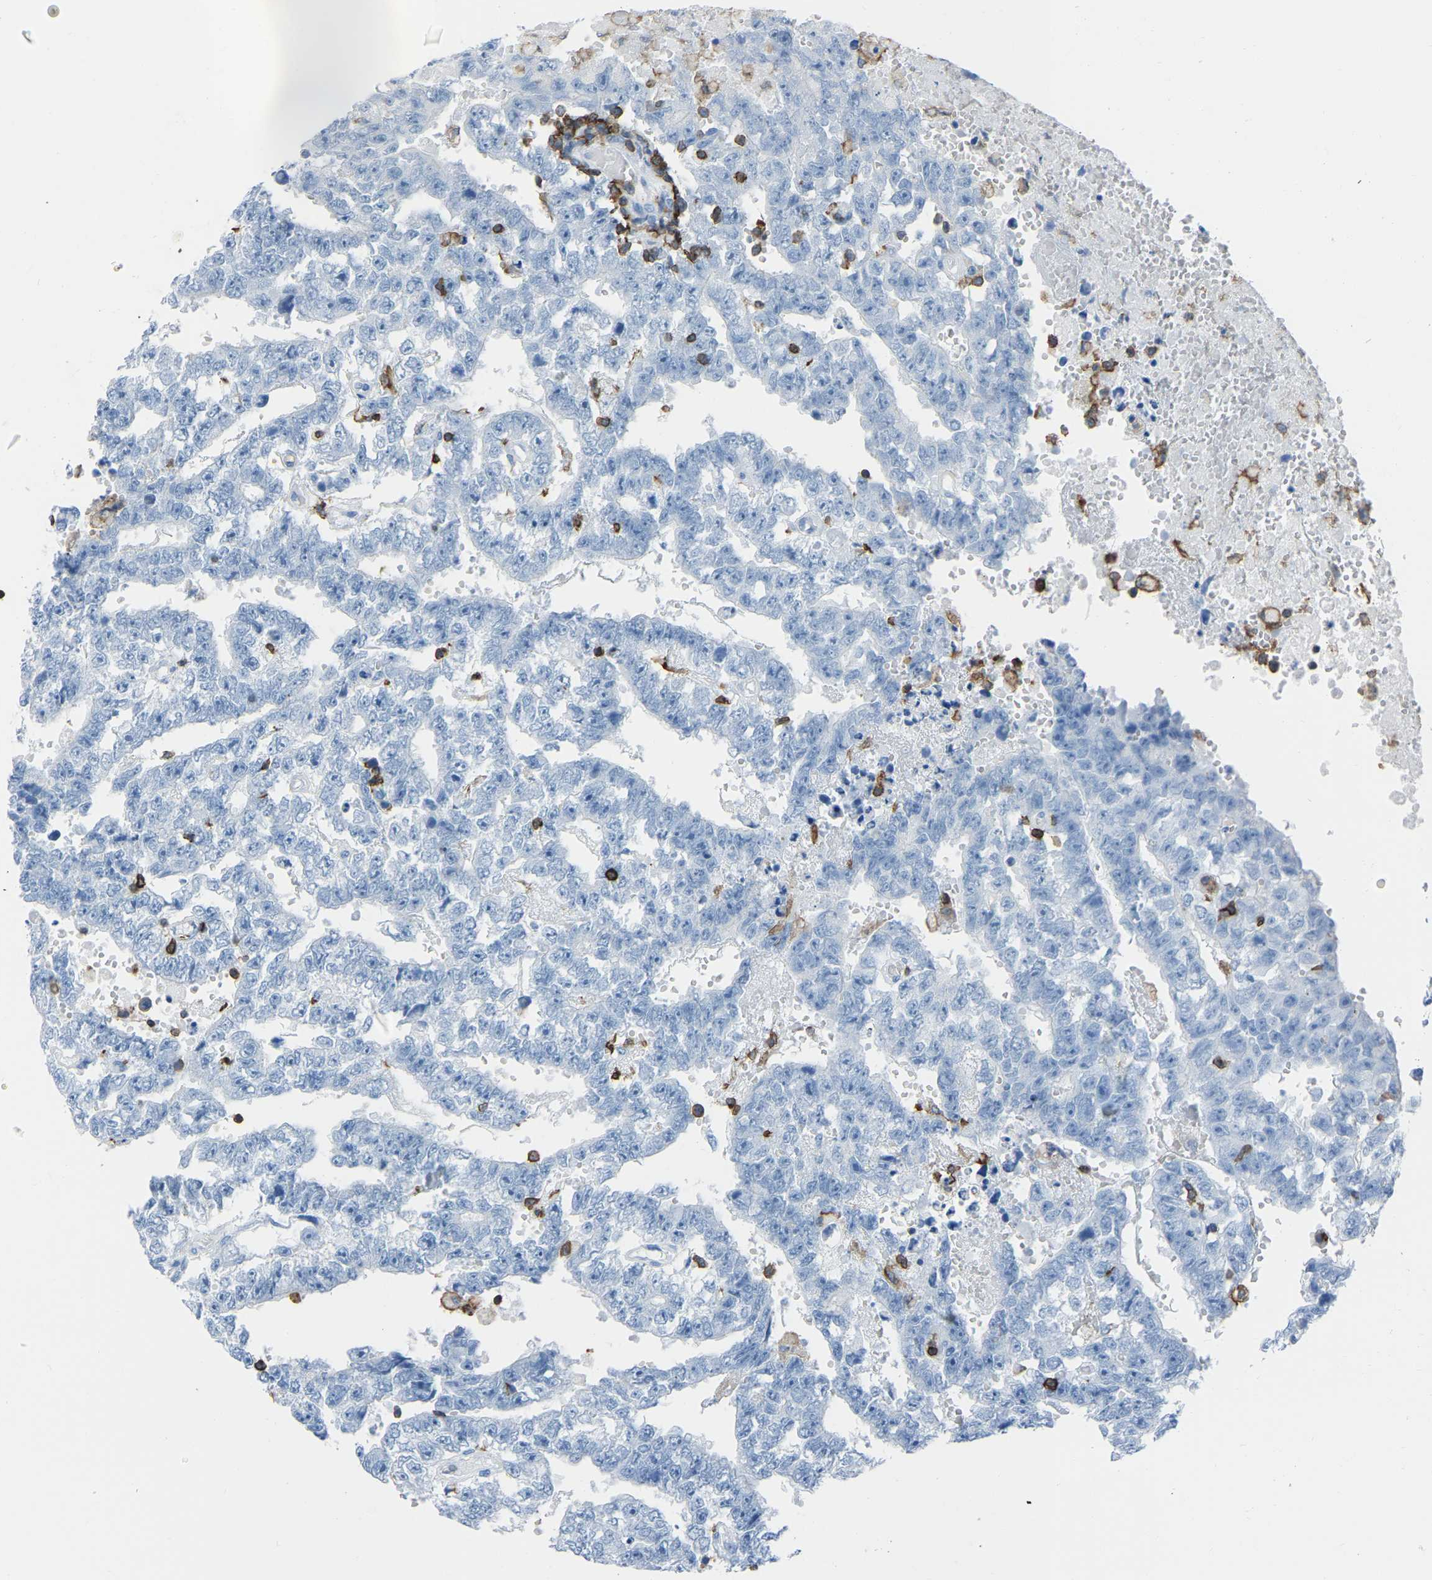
{"staining": {"intensity": "negative", "quantity": "none", "location": "none"}, "tissue": "testis cancer", "cell_type": "Tumor cells", "image_type": "cancer", "snomed": [{"axis": "morphology", "description": "Carcinoma, Embryonal, NOS"}, {"axis": "topography", "description": "Testis"}], "caption": "The immunohistochemistry histopathology image has no significant positivity in tumor cells of testis cancer (embryonal carcinoma) tissue. The staining was performed using DAB to visualize the protein expression in brown, while the nuclei were stained in blue with hematoxylin (Magnification: 20x).", "gene": "LSP1", "patient": {"sex": "male", "age": 25}}